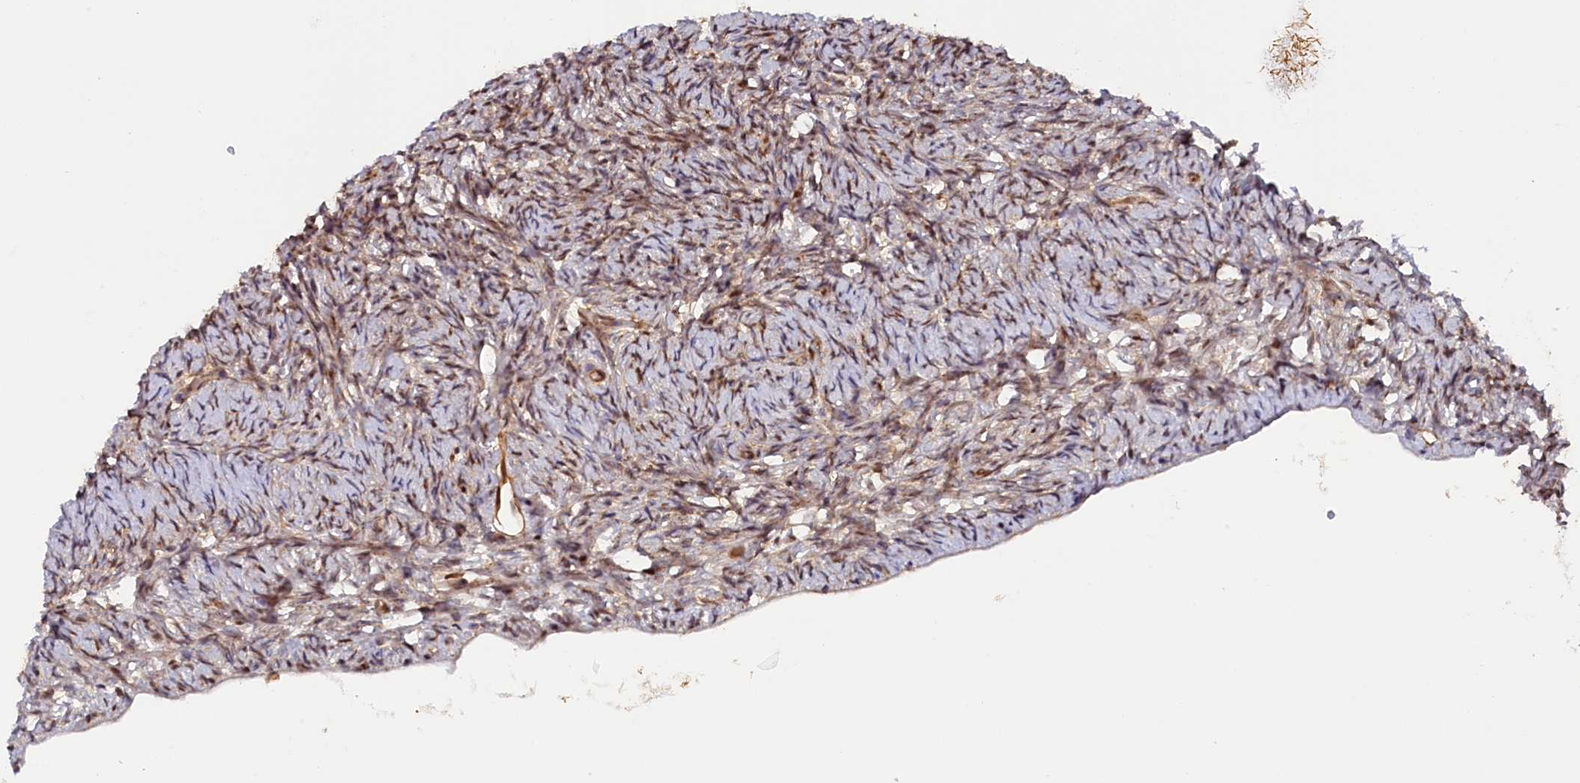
{"staining": {"intensity": "moderate", "quantity": ">75%", "location": "cytoplasmic/membranous,nuclear"}, "tissue": "ovary", "cell_type": "Ovarian stroma cells", "image_type": "normal", "snomed": [{"axis": "morphology", "description": "Normal tissue, NOS"}, {"axis": "topography", "description": "Ovary"}], "caption": "Protein staining demonstrates moderate cytoplasmic/membranous,nuclear positivity in about >75% of ovarian stroma cells in unremarkable ovary. (brown staining indicates protein expression, while blue staining denotes nuclei).", "gene": "ANKRD24", "patient": {"sex": "female", "age": 51}}